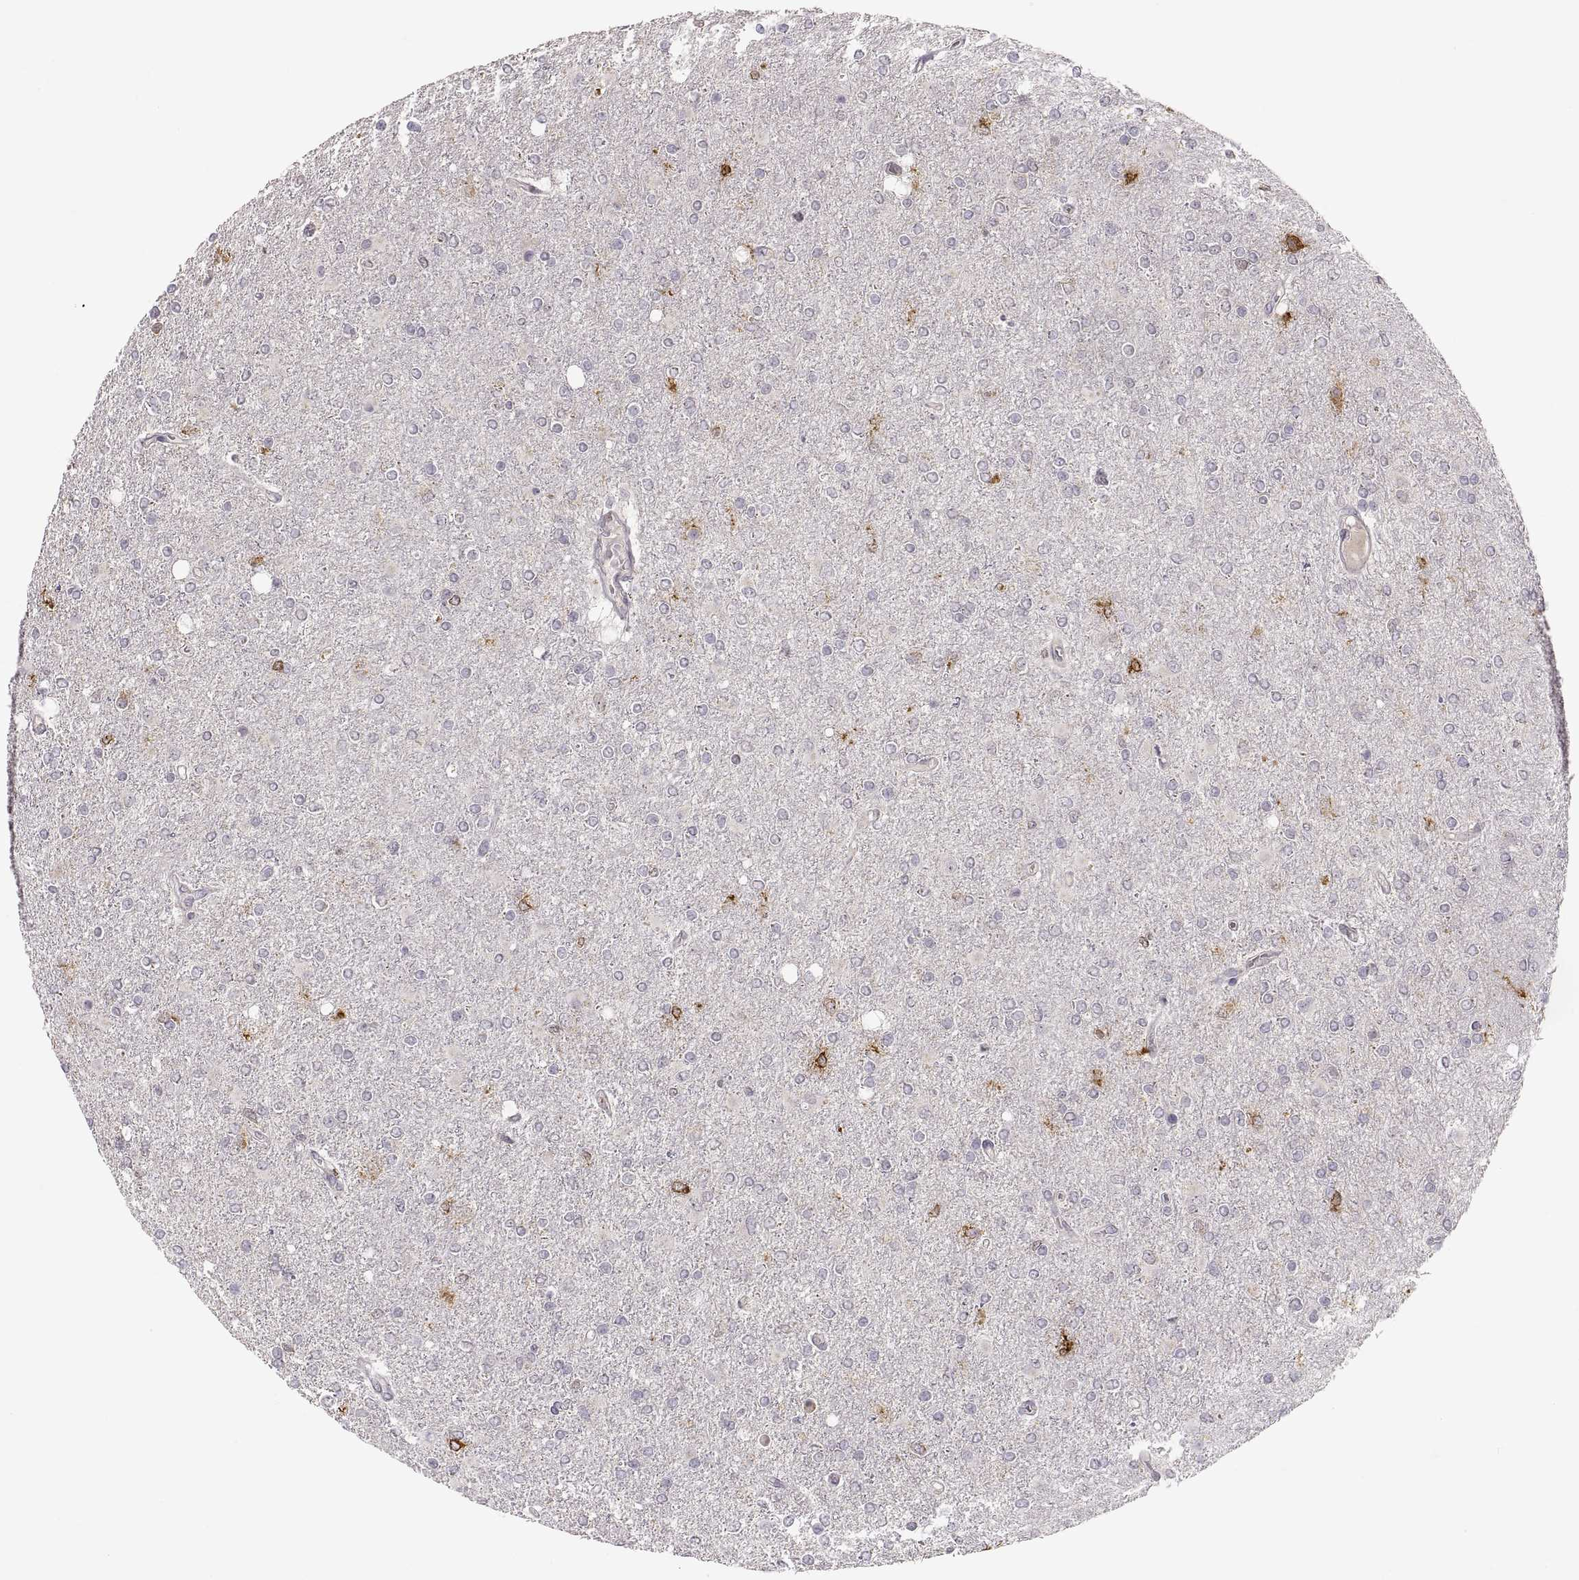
{"staining": {"intensity": "strong", "quantity": "<25%", "location": "cytoplasmic/membranous"}, "tissue": "glioma", "cell_type": "Tumor cells", "image_type": "cancer", "snomed": [{"axis": "morphology", "description": "Glioma, malignant, High grade"}, {"axis": "topography", "description": "Cerebral cortex"}], "caption": "Human high-grade glioma (malignant) stained with a protein marker reveals strong staining in tumor cells.", "gene": "HMGCR", "patient": {"sex": "male", "age": 70}}